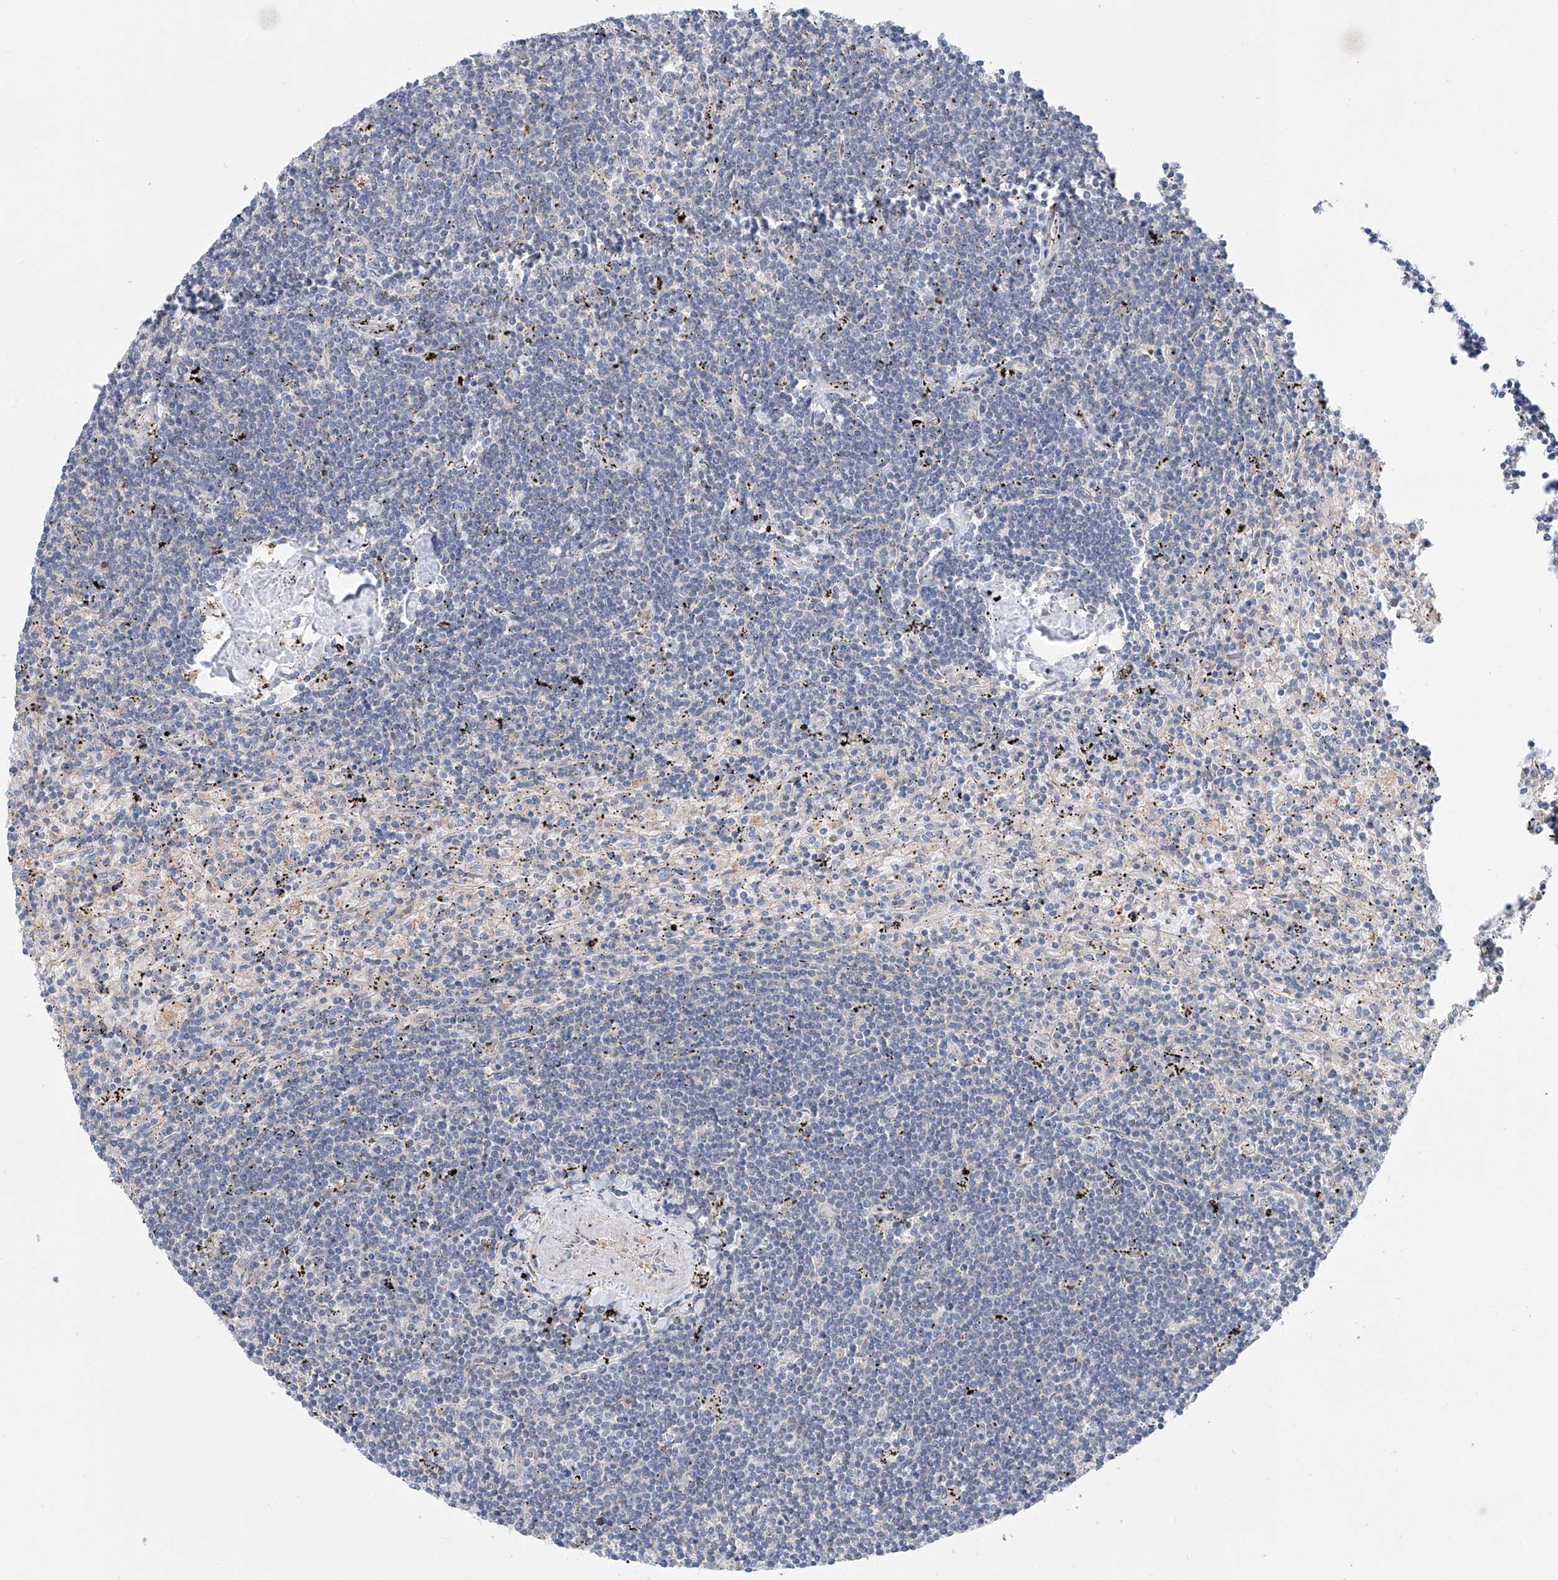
{"staining": {"intensity": "negative", "quantity": "none", "location": "none"}, "tissue": "lymphoma", "cell_type": "Tumor cells", "image_type": "cancer", "snomed": [{"axis": "morphology", "description": "Malignant lymphoma, non-Hodgkin's type, Low grade"}, {"axis": "topography", "description": "Spleen"}], "caption": "This histopathology image is of low-grade malignant lymphoma, non-Hodgkin's type stained with IHC to label a protein in brown with the nuclei are counter-stained blue. There is no staining in tumor cells.", "gene": "SLC22A7", "patient": {"sex": "male", "age": 76}}